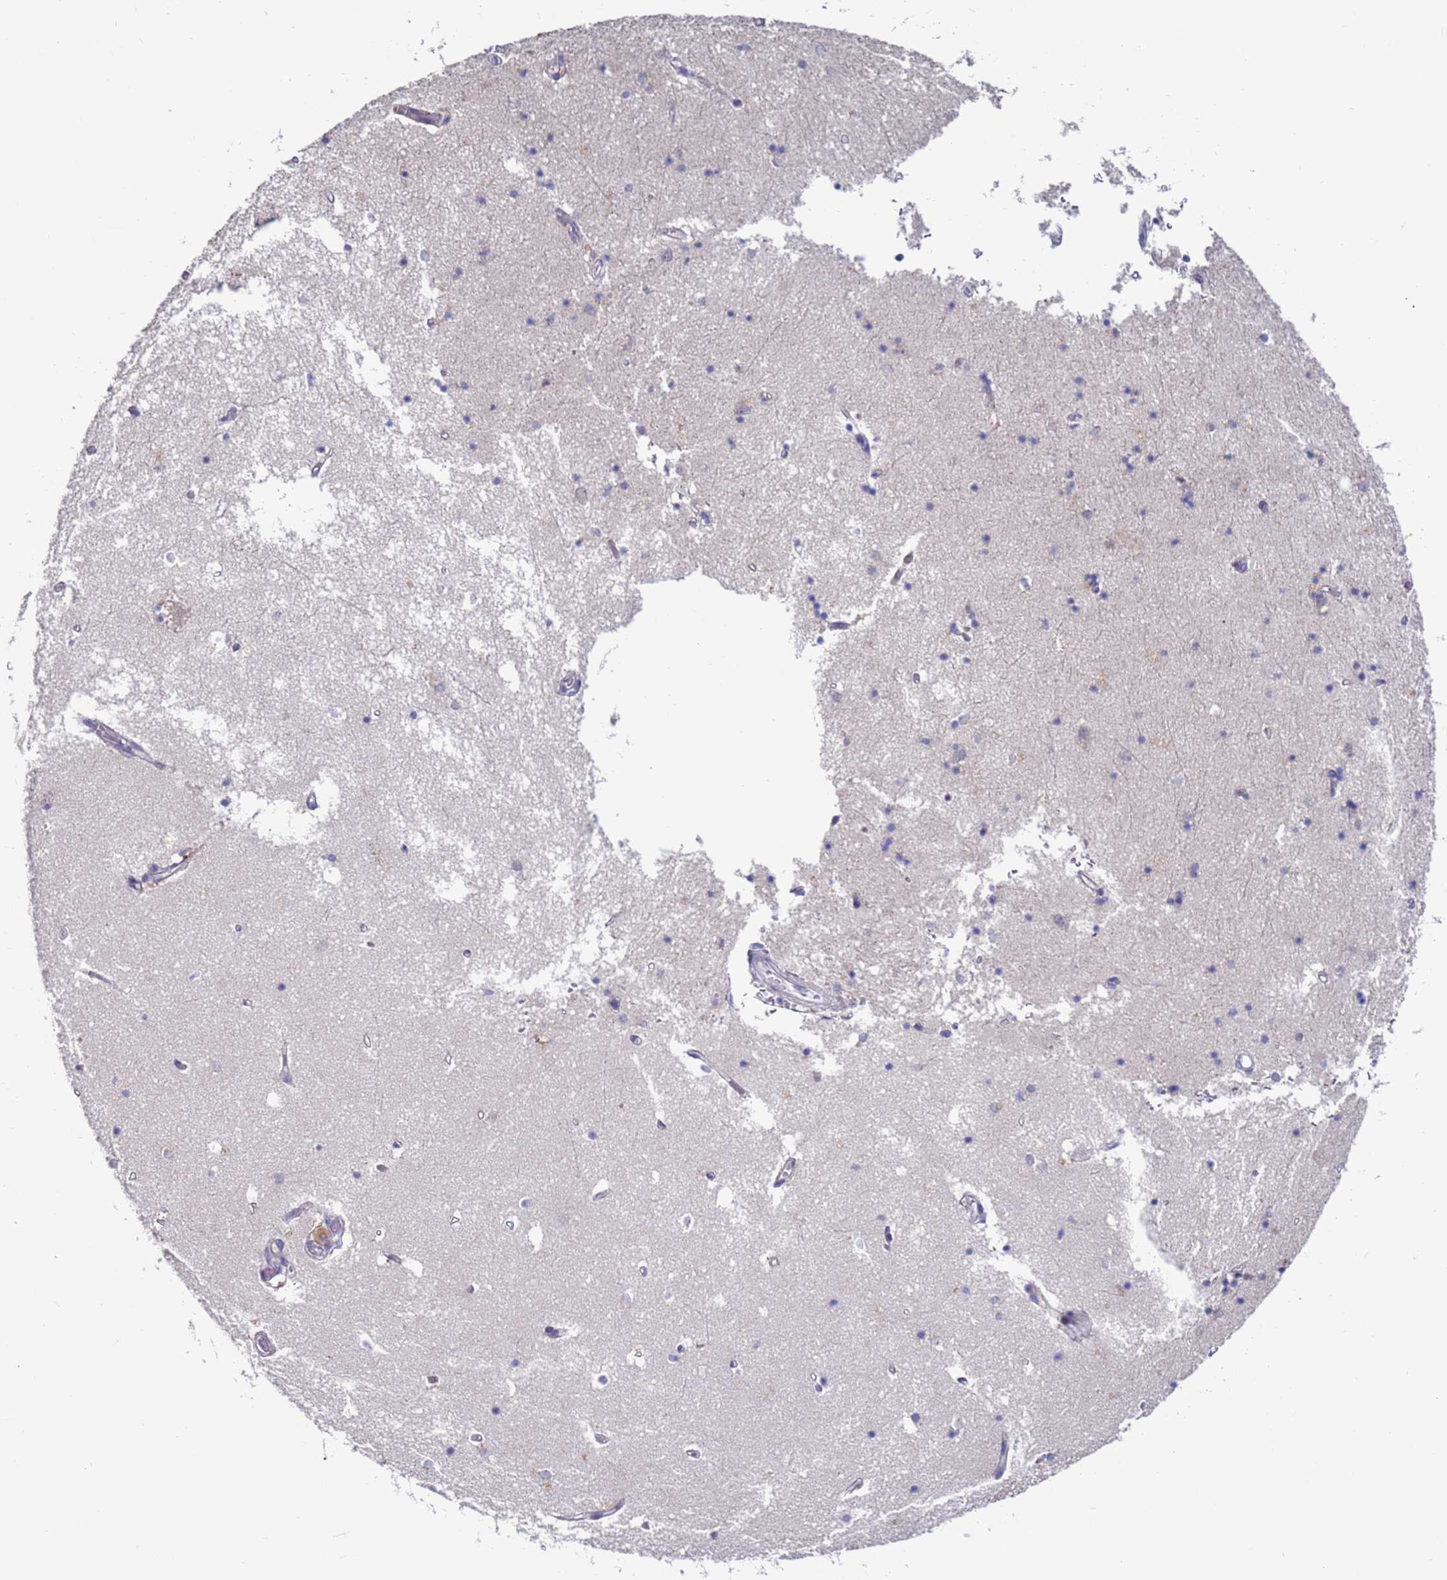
{"staining": {"intensity": "negative", "quantity": "none", "location": "none"}, "tissue": "hippocampus", "cell_type": "Glial cells", "image_type": "normal", "snomed": [{"axis": "morphology", "description": "Normal tissue, NOS"}, {"axis": "topography", "description": "Hippocampus"}], "caption": "The micrograph displays no significant expression in glial cells of hippocampus.", "gene": "FBXO27", "patient": {"sex": "male", "age": 70}}